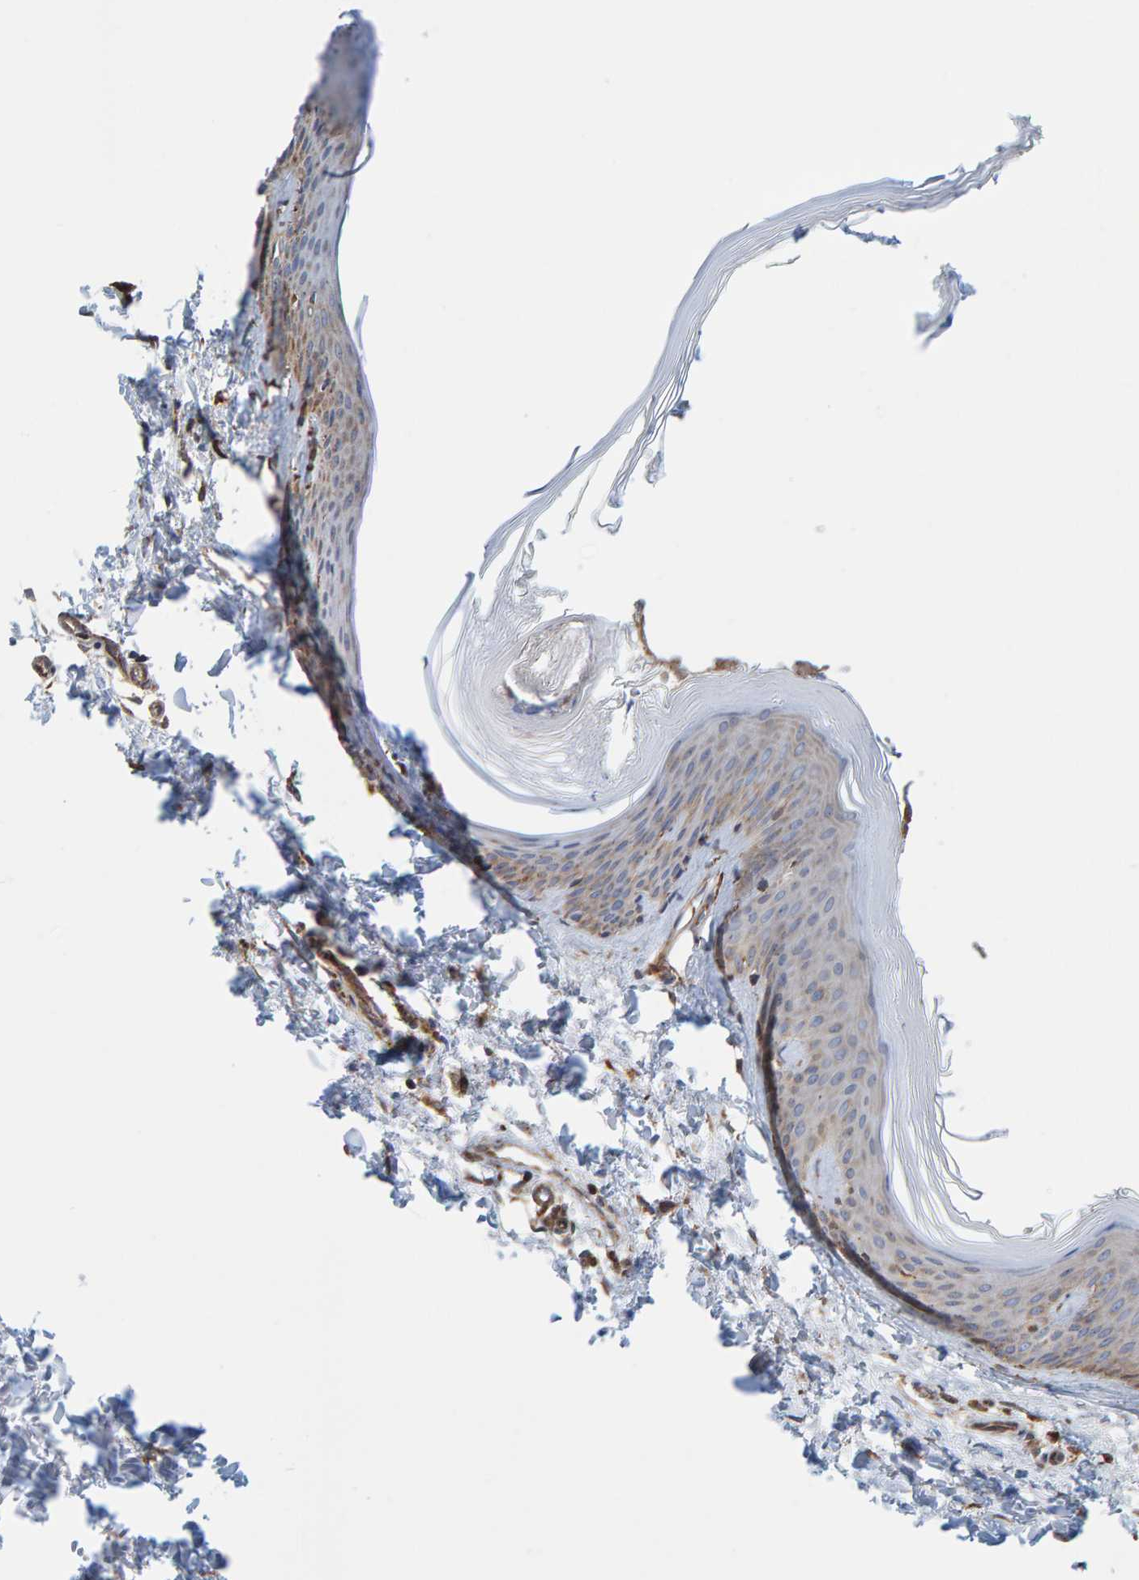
{"staining": {"intensity": "moderate", "quantity": "25%-75%", "location": "cytoplasmic/membranous"}, "tissue": "skin", "cell_type": "Fibroblasts", "image_type": "normal", "snomed": [{"axis": "morphology", "description": "Normal tissue, NOS"}, {"axis": "topography", "description": "Skin"}], "caption": "Skin stained with immunohistochemistry shows moderate cytoplasmic/membranous expression in approximately 25%-75% of fibroblasts.", "gene": "MRPL45", "patient": {"sex": "female", "age": 27}}